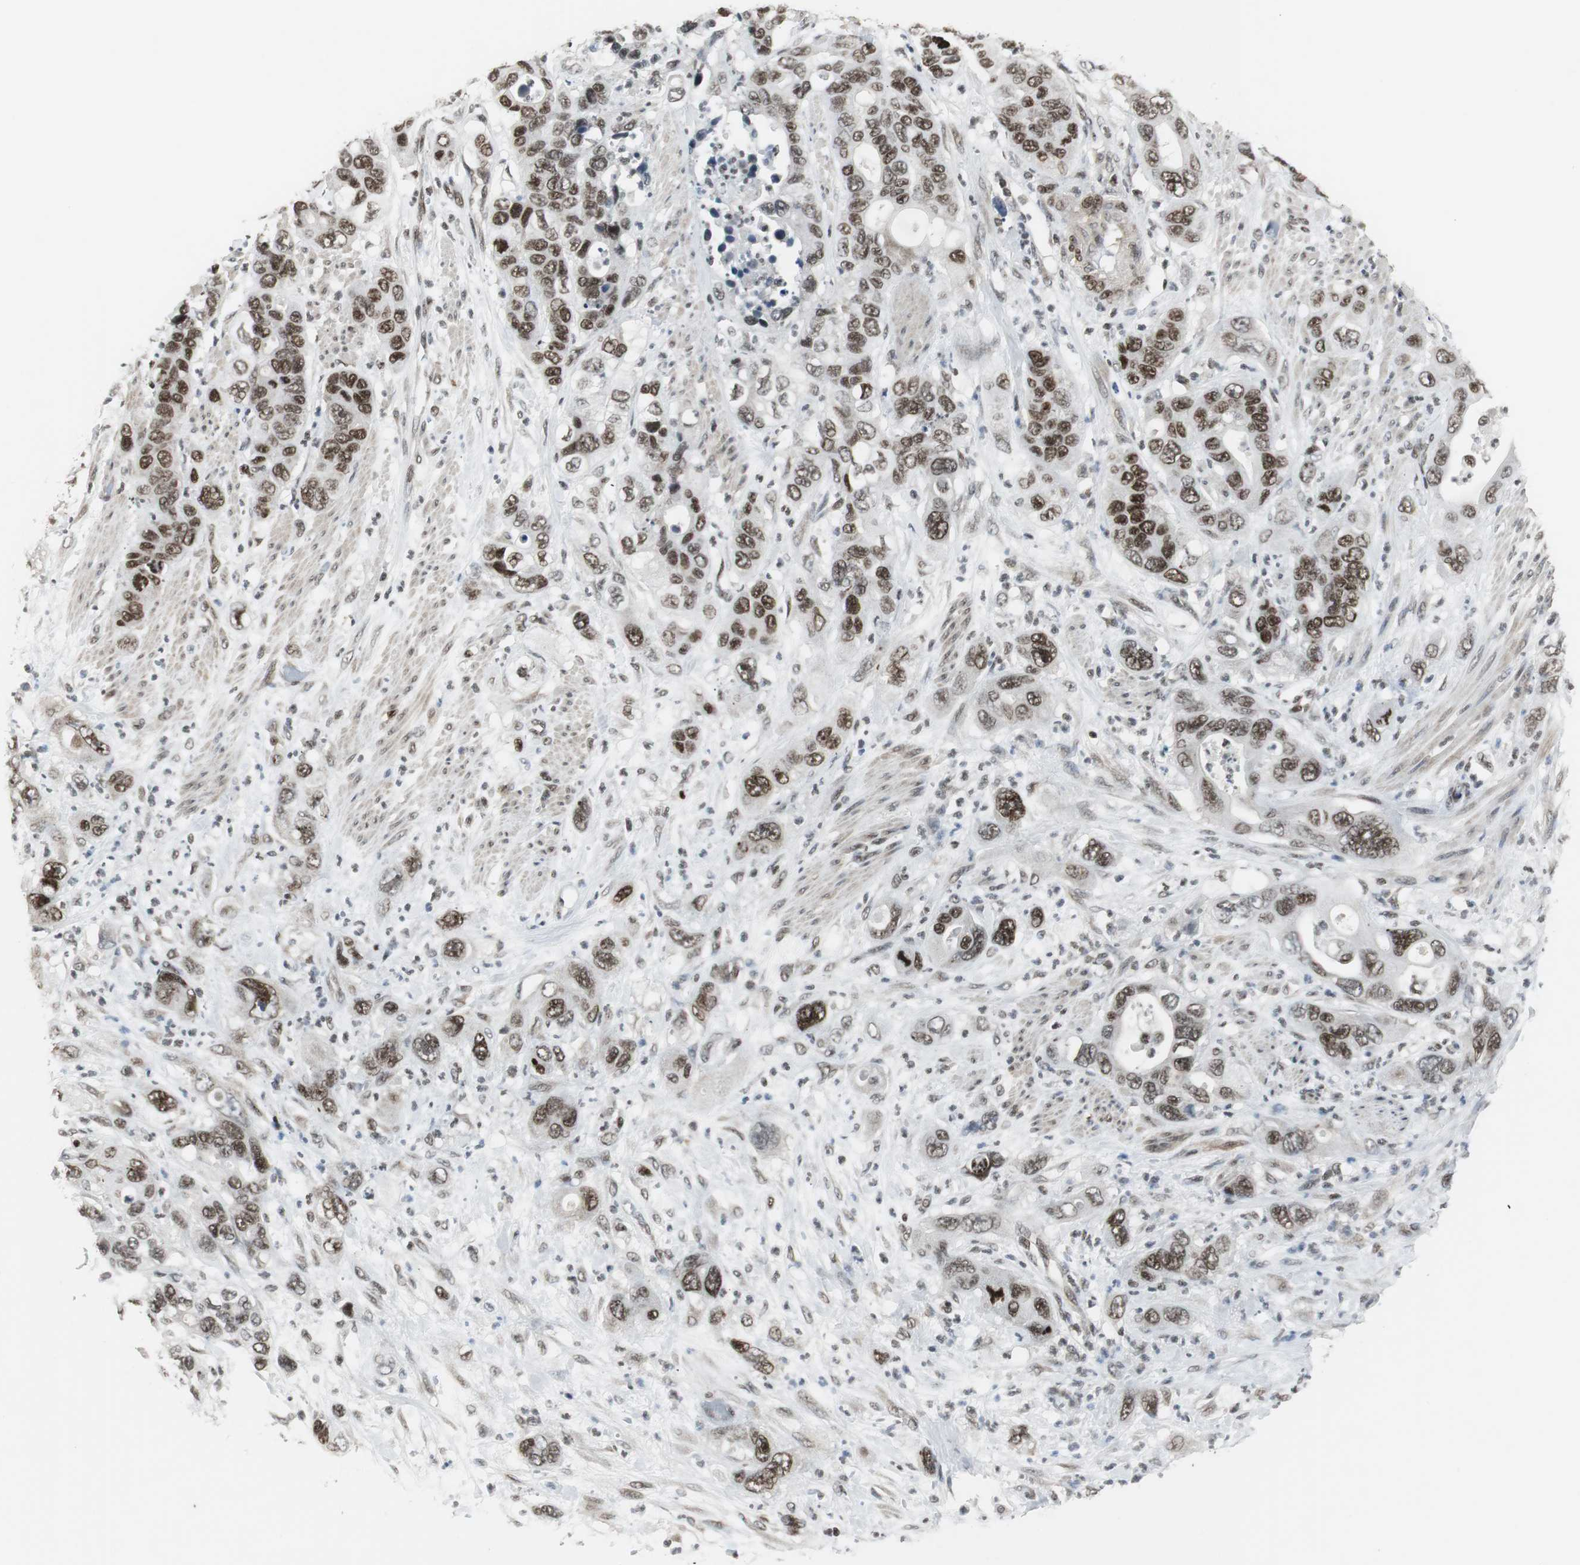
{"staining": {"intensity": "moderate", "quantity": ">75%", "location": "nuclear"}, "tissue": "pancreatic cancer", "cell_type": "Tumor cells", "image_type": "cancer", "snomed": [{"axis": "morphology", "description": "Adenocarcinoma, NOS"}, {"axis": "topography", "description": "Pancreas"}], "caption": "Immunohistochemical staining of pancreatic cancer (adenocarcinoma) reveals medium levels of moderate nuclear protein expression in approximately >75% of tumor cells. The staining was performed using DAB (3,3'-diaminobenzidine), with brown indicating positive protein expression. Nuclei are stained blue with hematoxylin.", "gene": "MPG", "patient": {"sex": "female", "age": 71}}